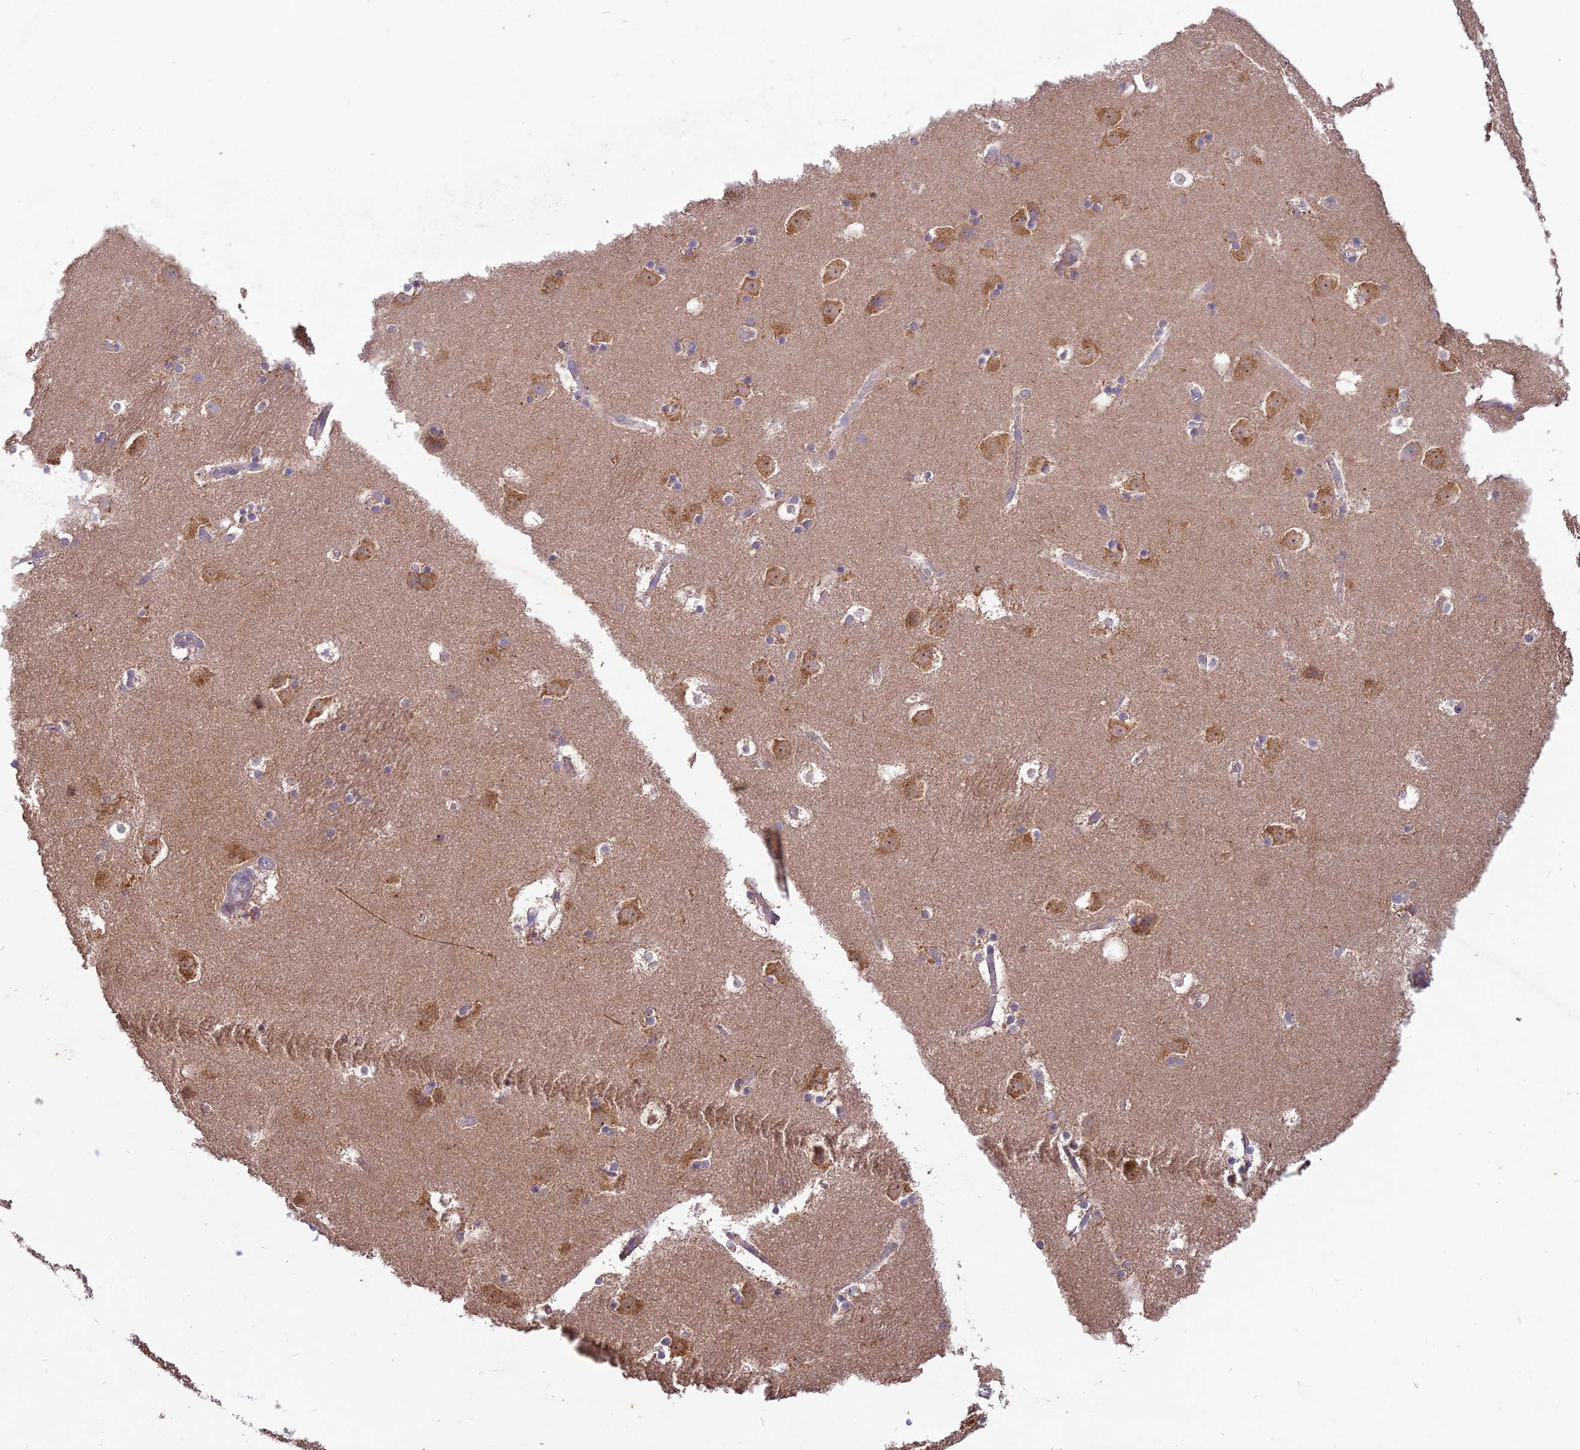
{"staining": {"intensity": "negative", "quantity": "none", "location": "none"}, "tissue": "caudate", "cell_type": "Glial cells", "image_type": "normal", "snomed": [{"axis": "morphology", "description": "Normal tissue, NOS"}, {"axis": "topography", "description": "Lateral ventricle wall"}], "caption": "Micrograph shows no significant protein staining in glial cells of normal caudate. The staining is performed using DAB (3,3'-diaminobenzidine) brown chromogen with nuclei counter-stained in using hematoxylin.", "gene": "NXNL2", "patient": {"sex": "male", "age": 45}}